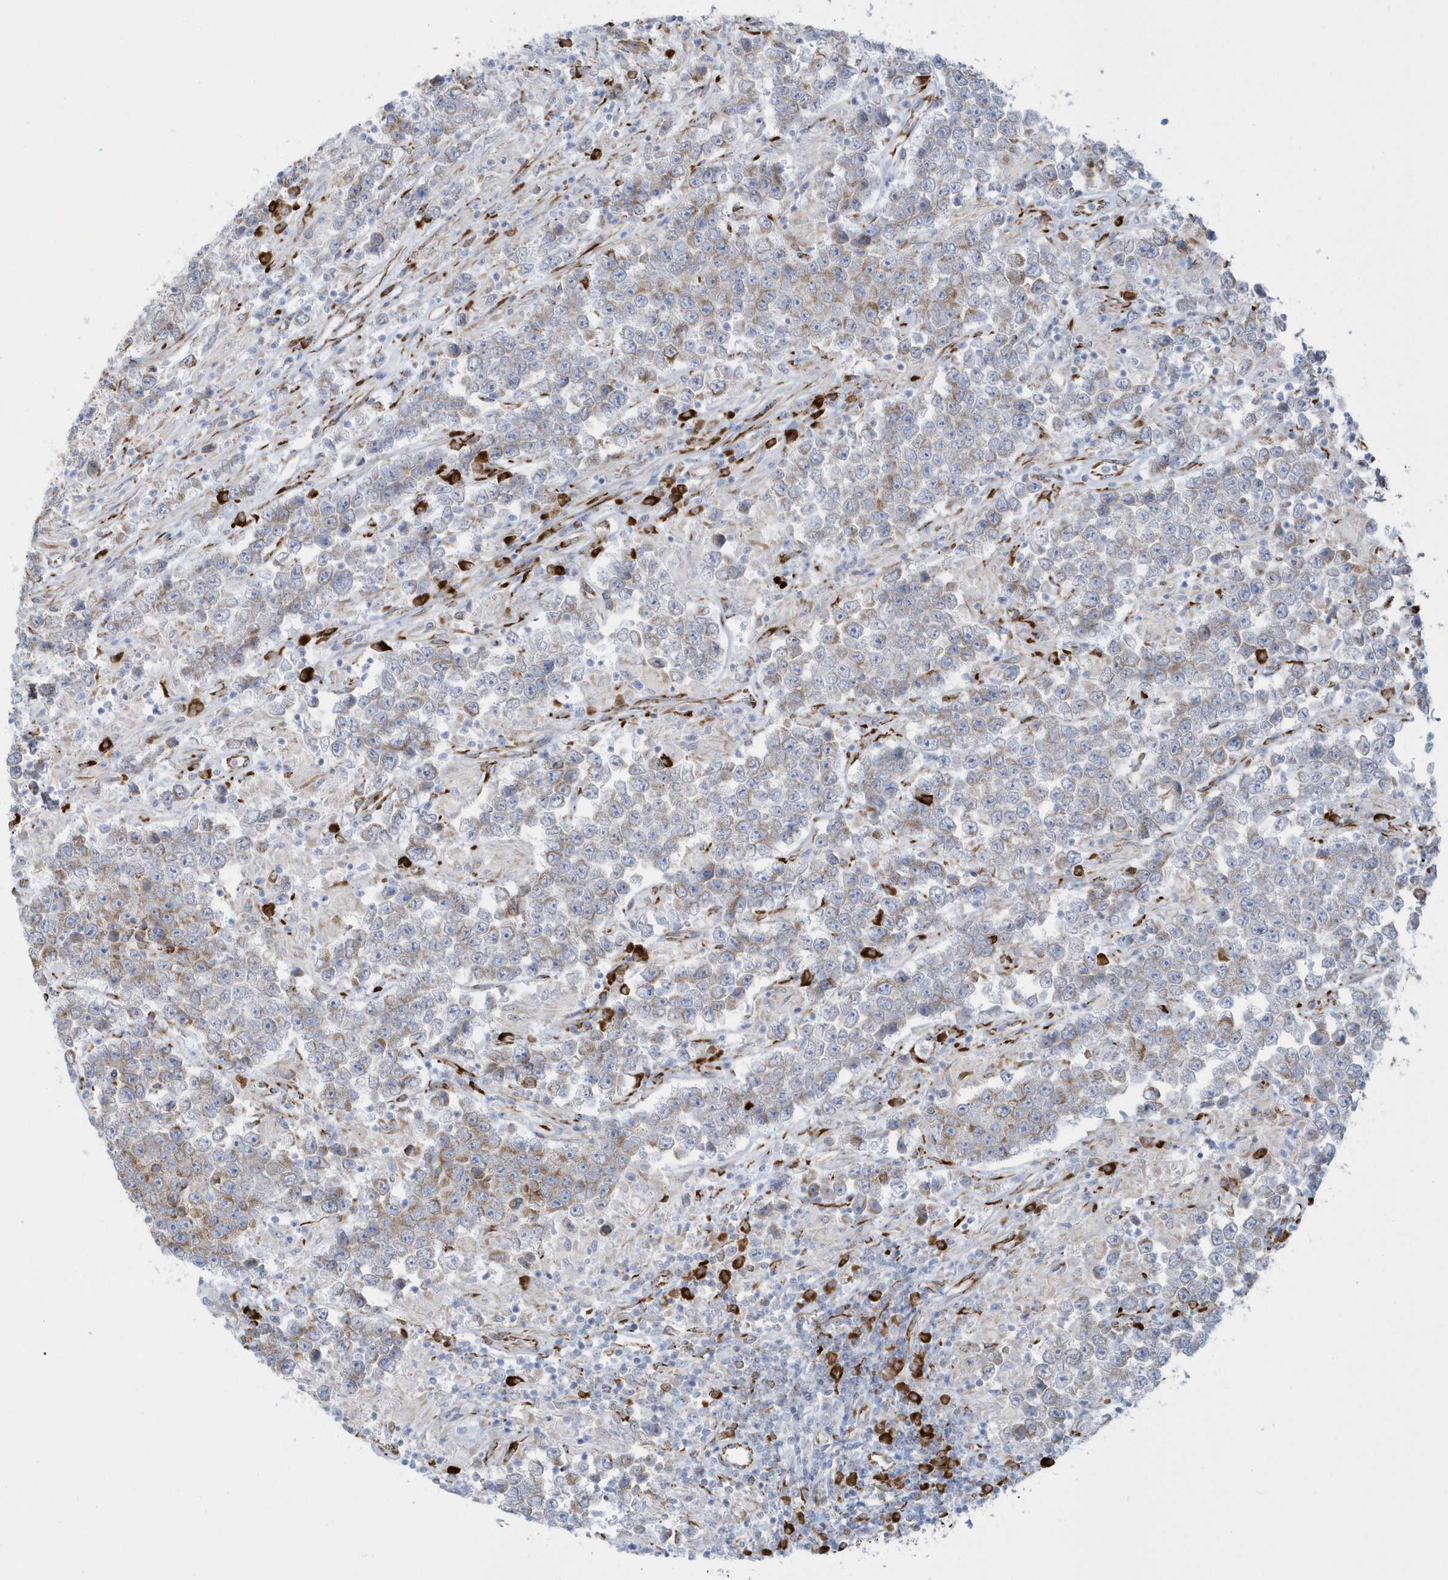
{"staining": {"intensity": "moderate", "quantity": "<25%", "location": "cytoplasmic/membranous"}, "tissue": "testis cancer", "cell_type": "Tumor cells", "image_type": "cancer", "snomed": [{"axis": "morphology", "description": "Normal tissue, NOS"}, {"axis": "morphology", "description": "Urothelial carcinoma, High grade"}, {"axis": "morphology", "description": "Seminoma, NOS"}, {"axis": "morphology", "description": "Carcinoma, Embryonal, NOS"}, {"axis": "topography", "description": "Urinary bladder"}, {"axis": "topography", "description": "Testis"}], "caption": "Immunohistochemistry (IHC) photomicrograph of testis cancer stained for a protein (brown), which exhibits low levels of moderate cytoplasmic/membranous staining in about <25% of tumor cells.", "gene": "DCAF1", "patient": {"sex": "male", "age": 41}}